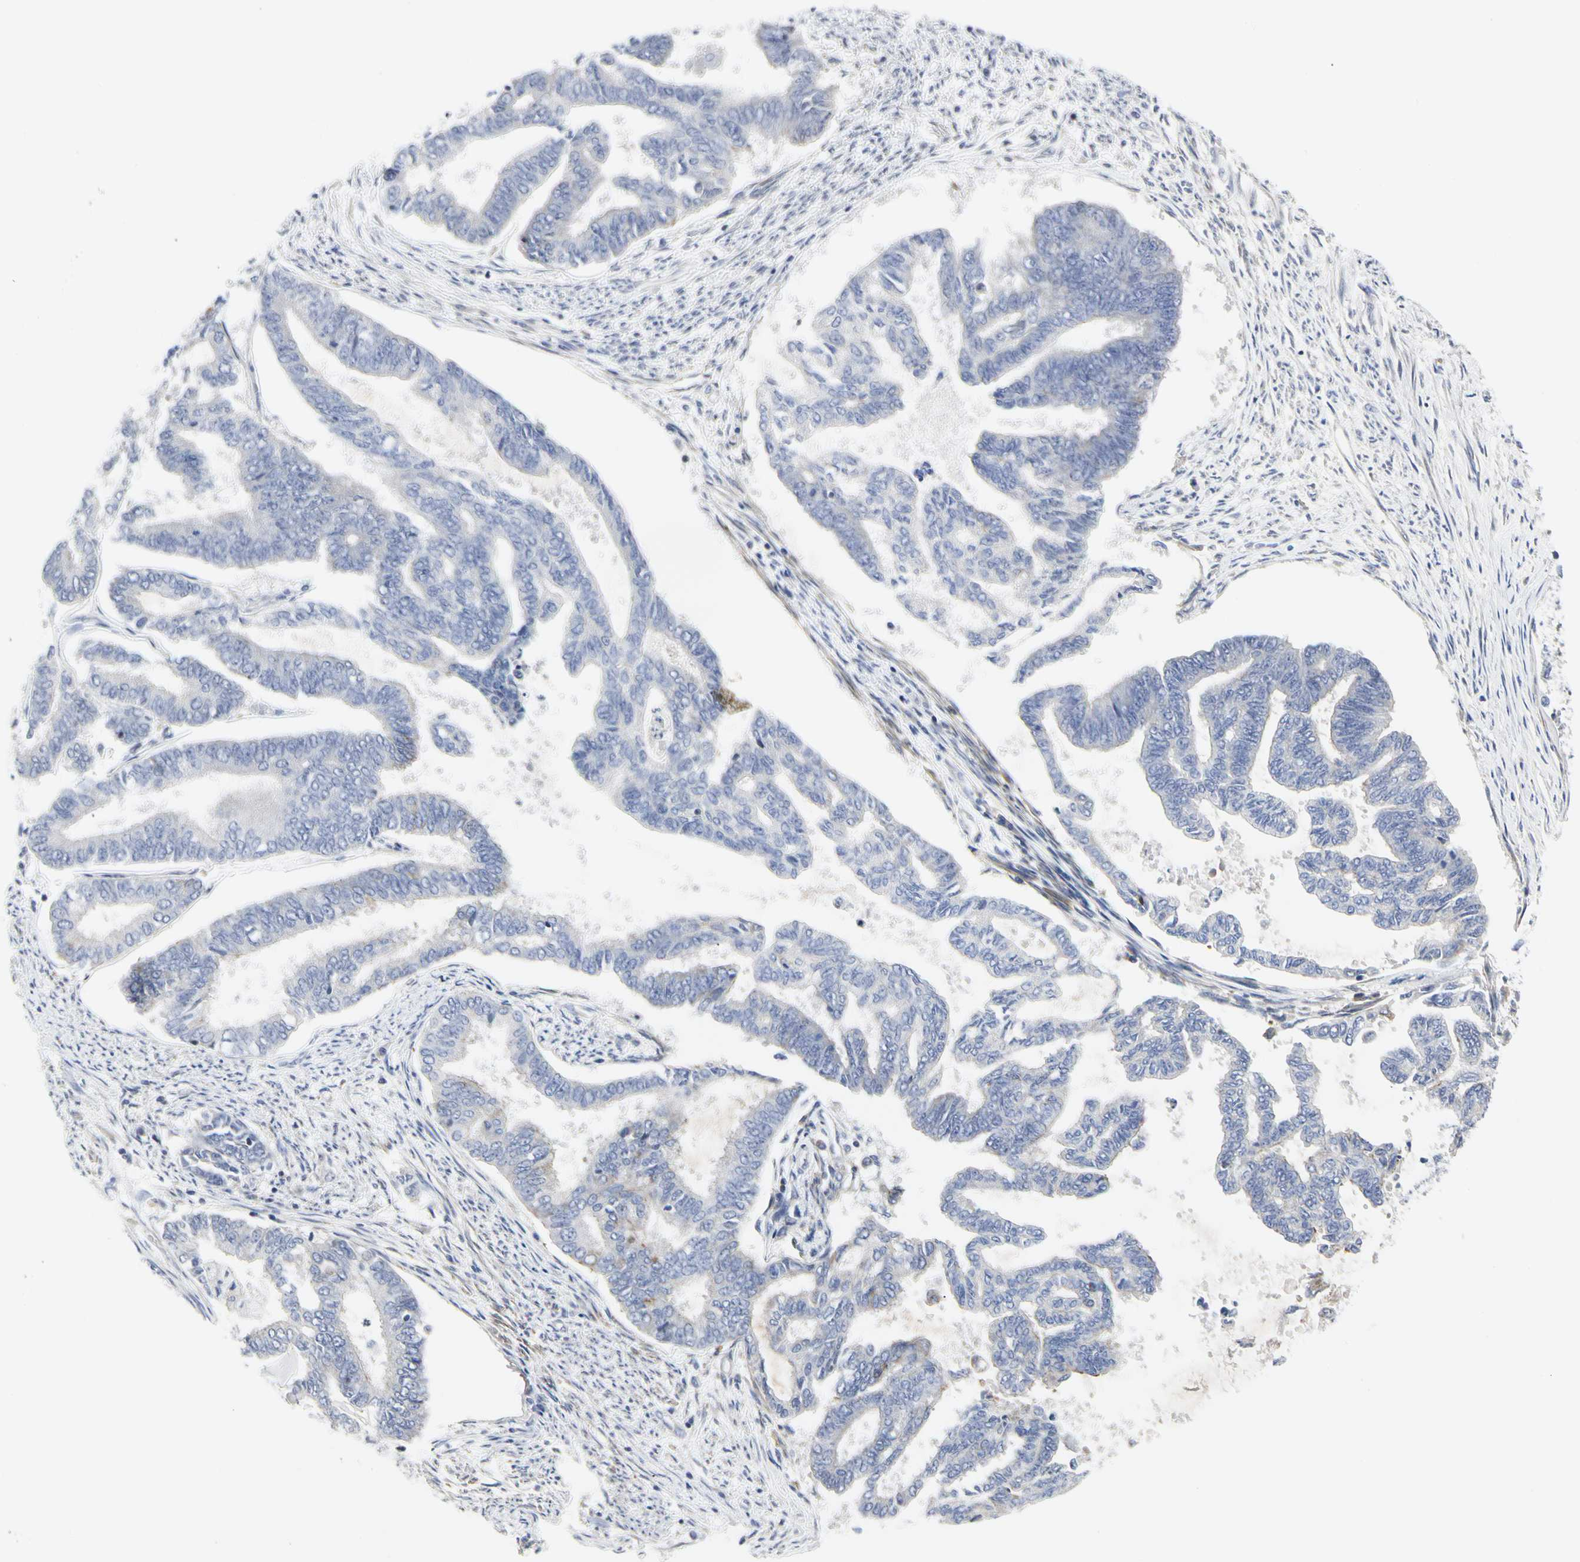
{"staining": {"intensity": "weak", "quantity": "<25%", "location": "cytoplasmic/membranous"}, "tissue": "endometrial cancer", "cell_type": "Tumor cells", "image_type": "cancer", "snomed": [{"axis": "morphology", "description": "Adenocarcinoma, NOS"}, {"axis": "topography", "description": "Endometrium"}], "caption": "This is a image of immunohistochemistry staining of endometrial cancer (adenocarcinoma), which shows no expression in tumor cells.", "gene": "SHANK2", "patient": {"sex": "female", "age": 86}}